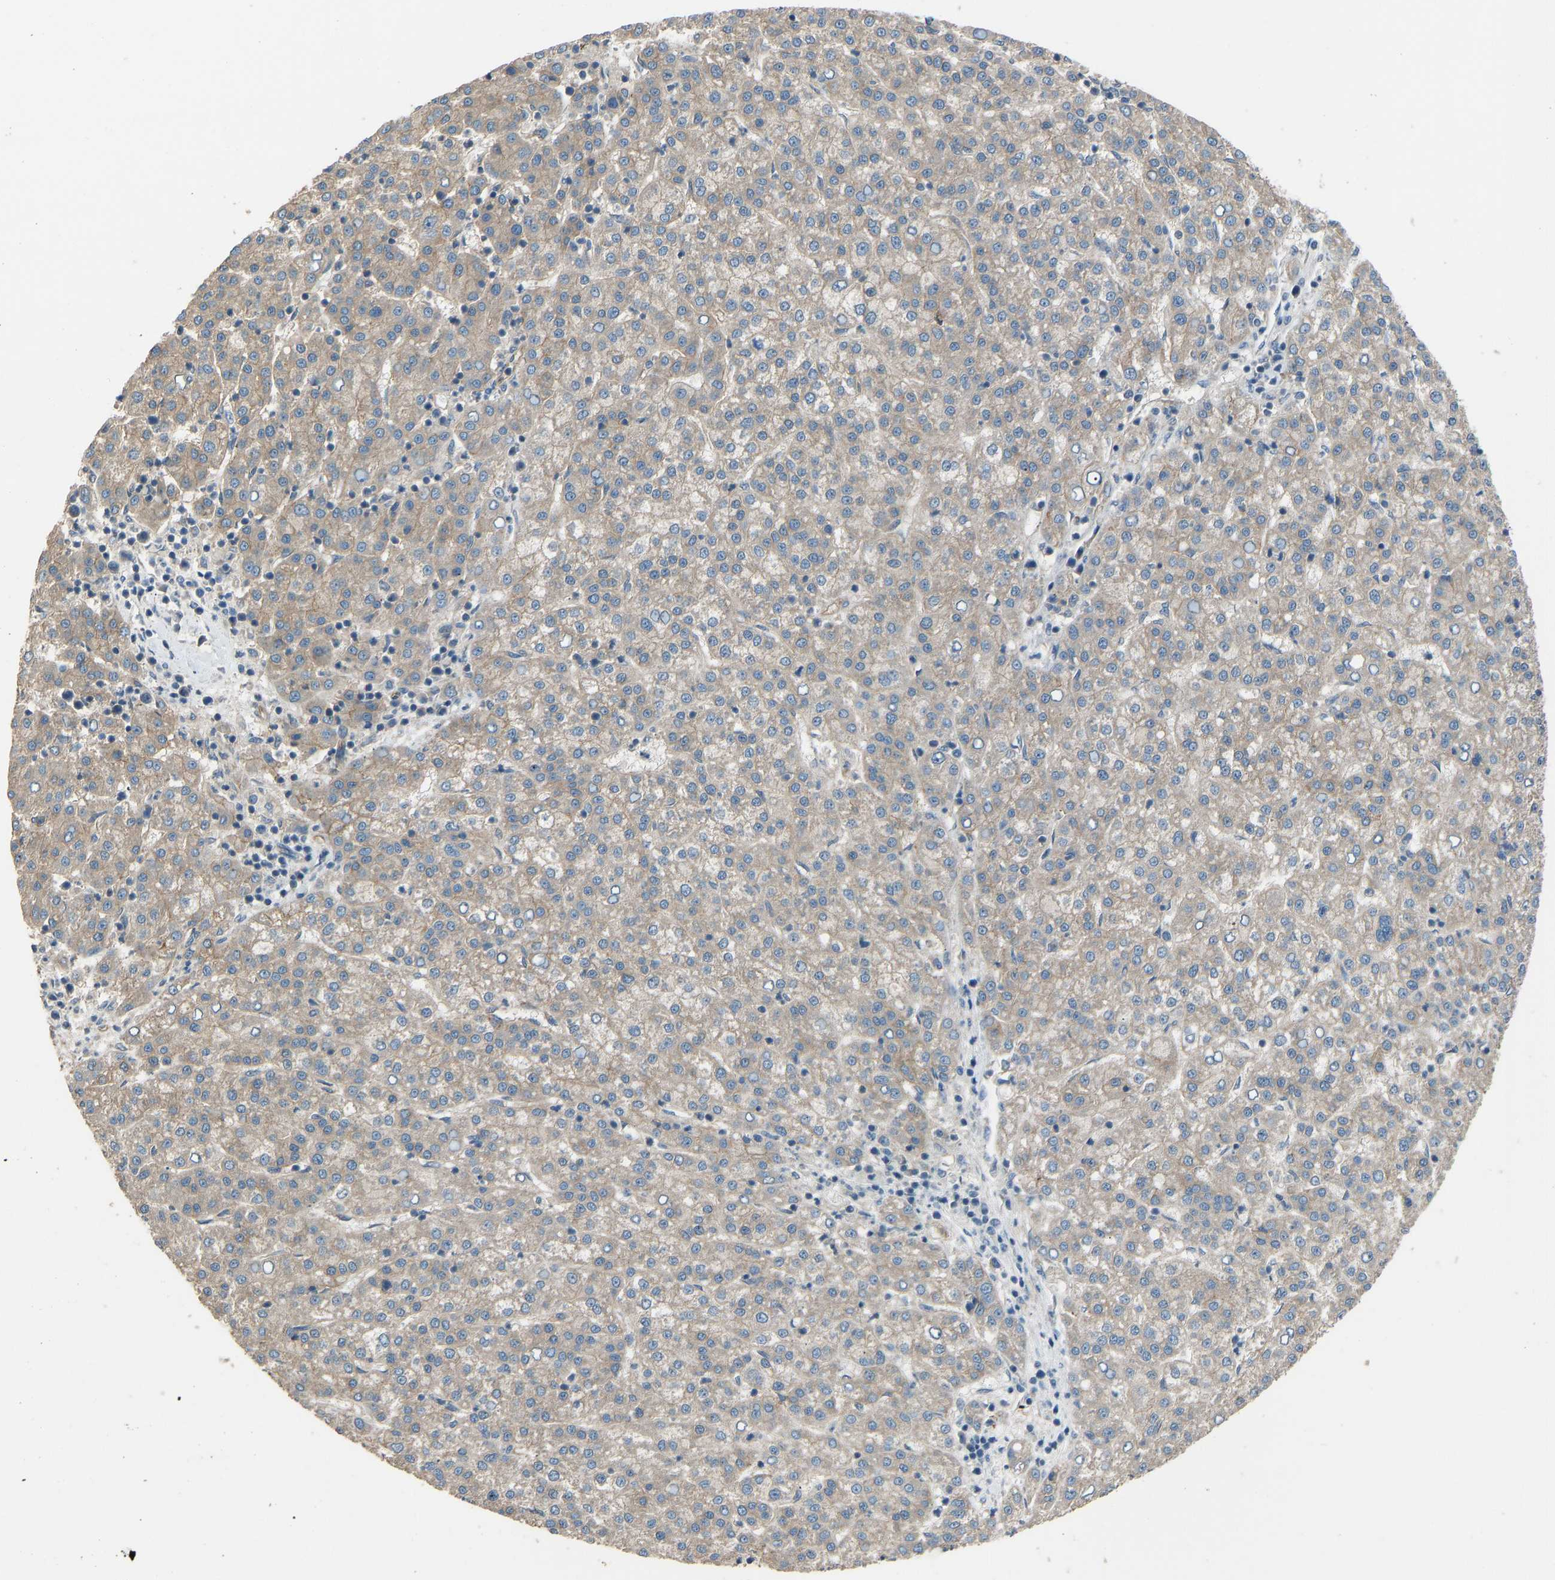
{"staining": {"intensity": "weak", "quantity": ">75%", "location": "cytoplasmic/membranous"}, "tissue": "liver cancer", "cell_type": "Tumor cells", "image_type": "cancer", "snomed": [{"axis": "morphology", "description": "Carcinoma, Hepatocellular, NOS"}, {"axis": "topography", "description": "Liver"}], "caption": "Weak cytoplasmic/membranous positivity is seen in about >75% of tumor cells in liver cancer. (DAB (3,3'-diaminobenzidine) IHC with brightfield microscopy, high magnification).", "gene": "SLC43A1", "patient": {"sex": "female", "age": 58}}